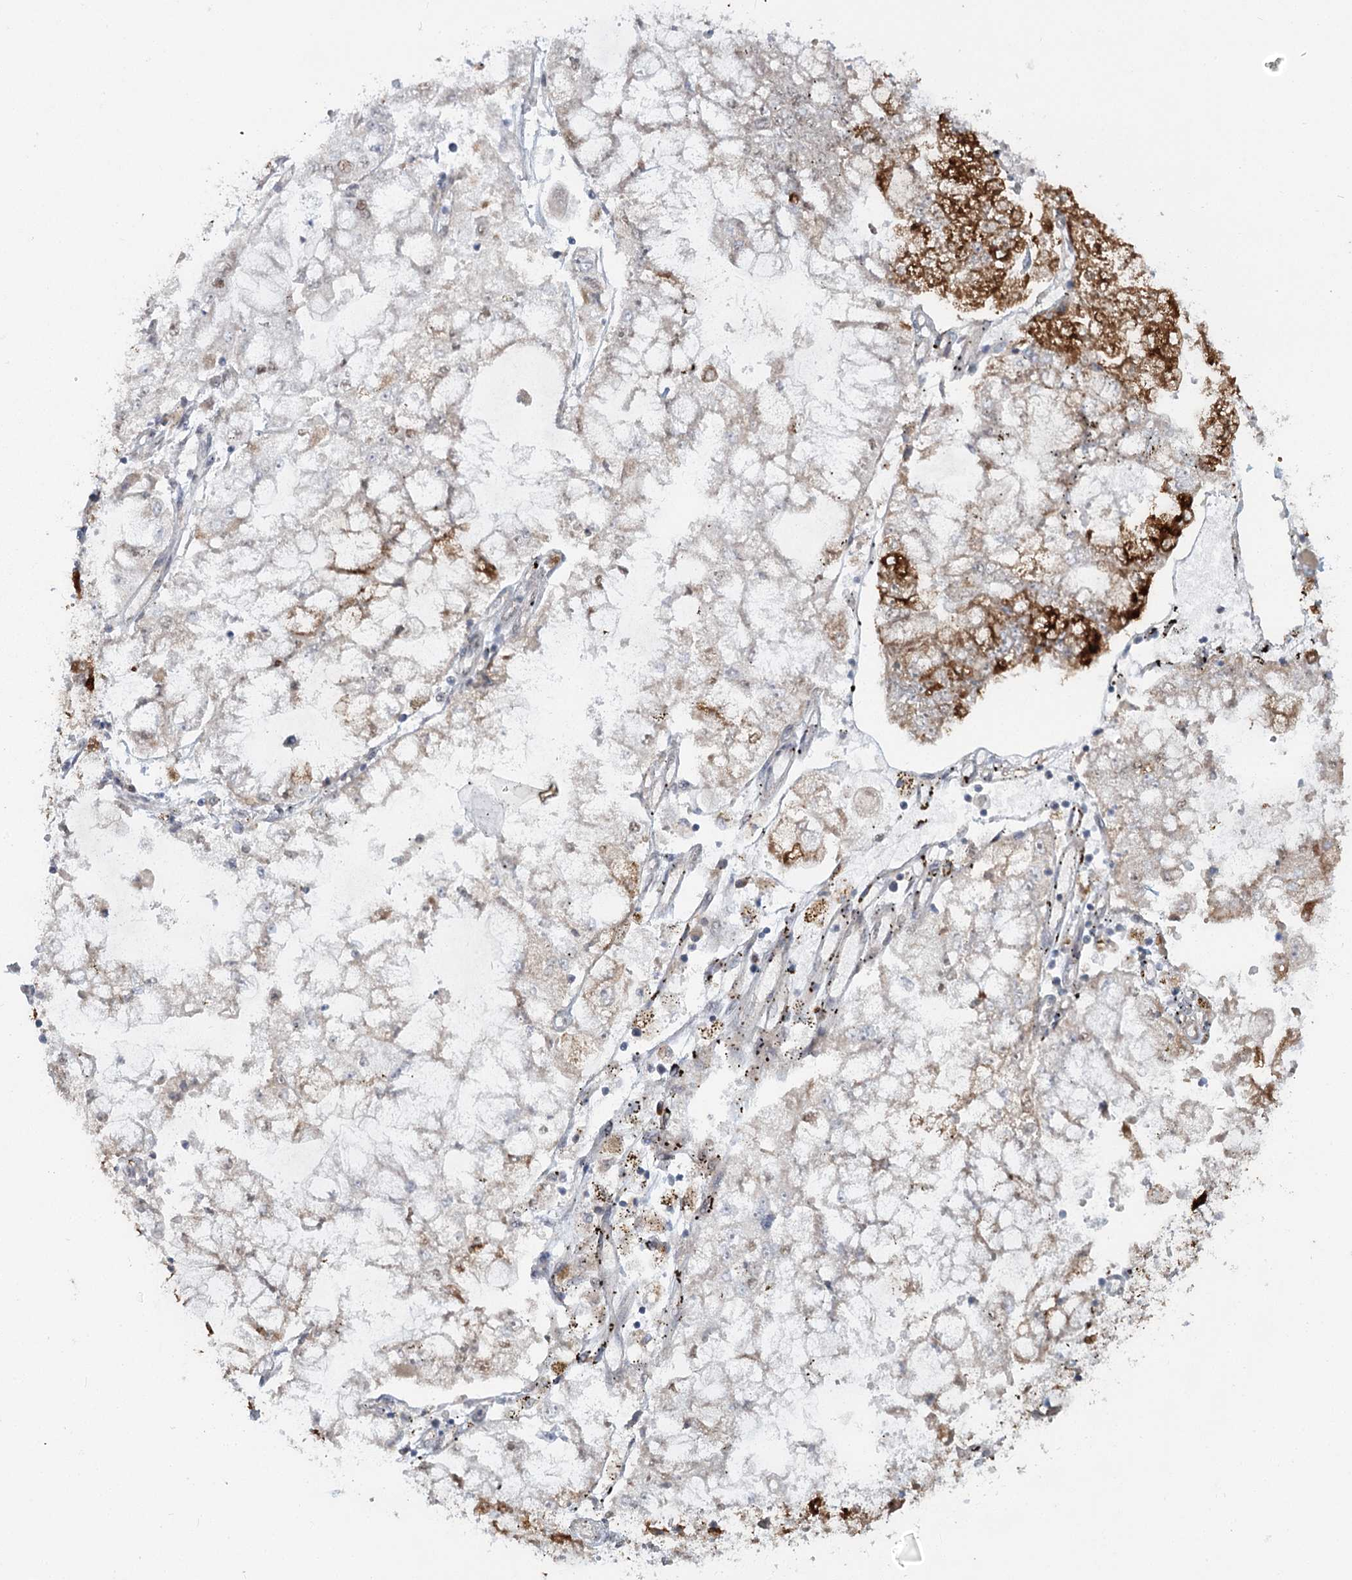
{"staining": {"intensity": "strong", "quantity": "25%-75%", "location": "cytoplasmic/membranous"}, "tissue": "stomach cancer", "cell_type": "Tumor cells", "image_type": "cancer", "snomed": [{"axis": "morphology", "description": "Adenocarcinoma, NOS"}, {"axis": "topography", "description": "Stomach"}], "caption": "Strong cytoplasmic/membranous protein expression is seen in approximately 25%-75% of tumor cells in stomach cancer.", "gene": "MTG1", "patient": {"sex": "male", "age": 76}}